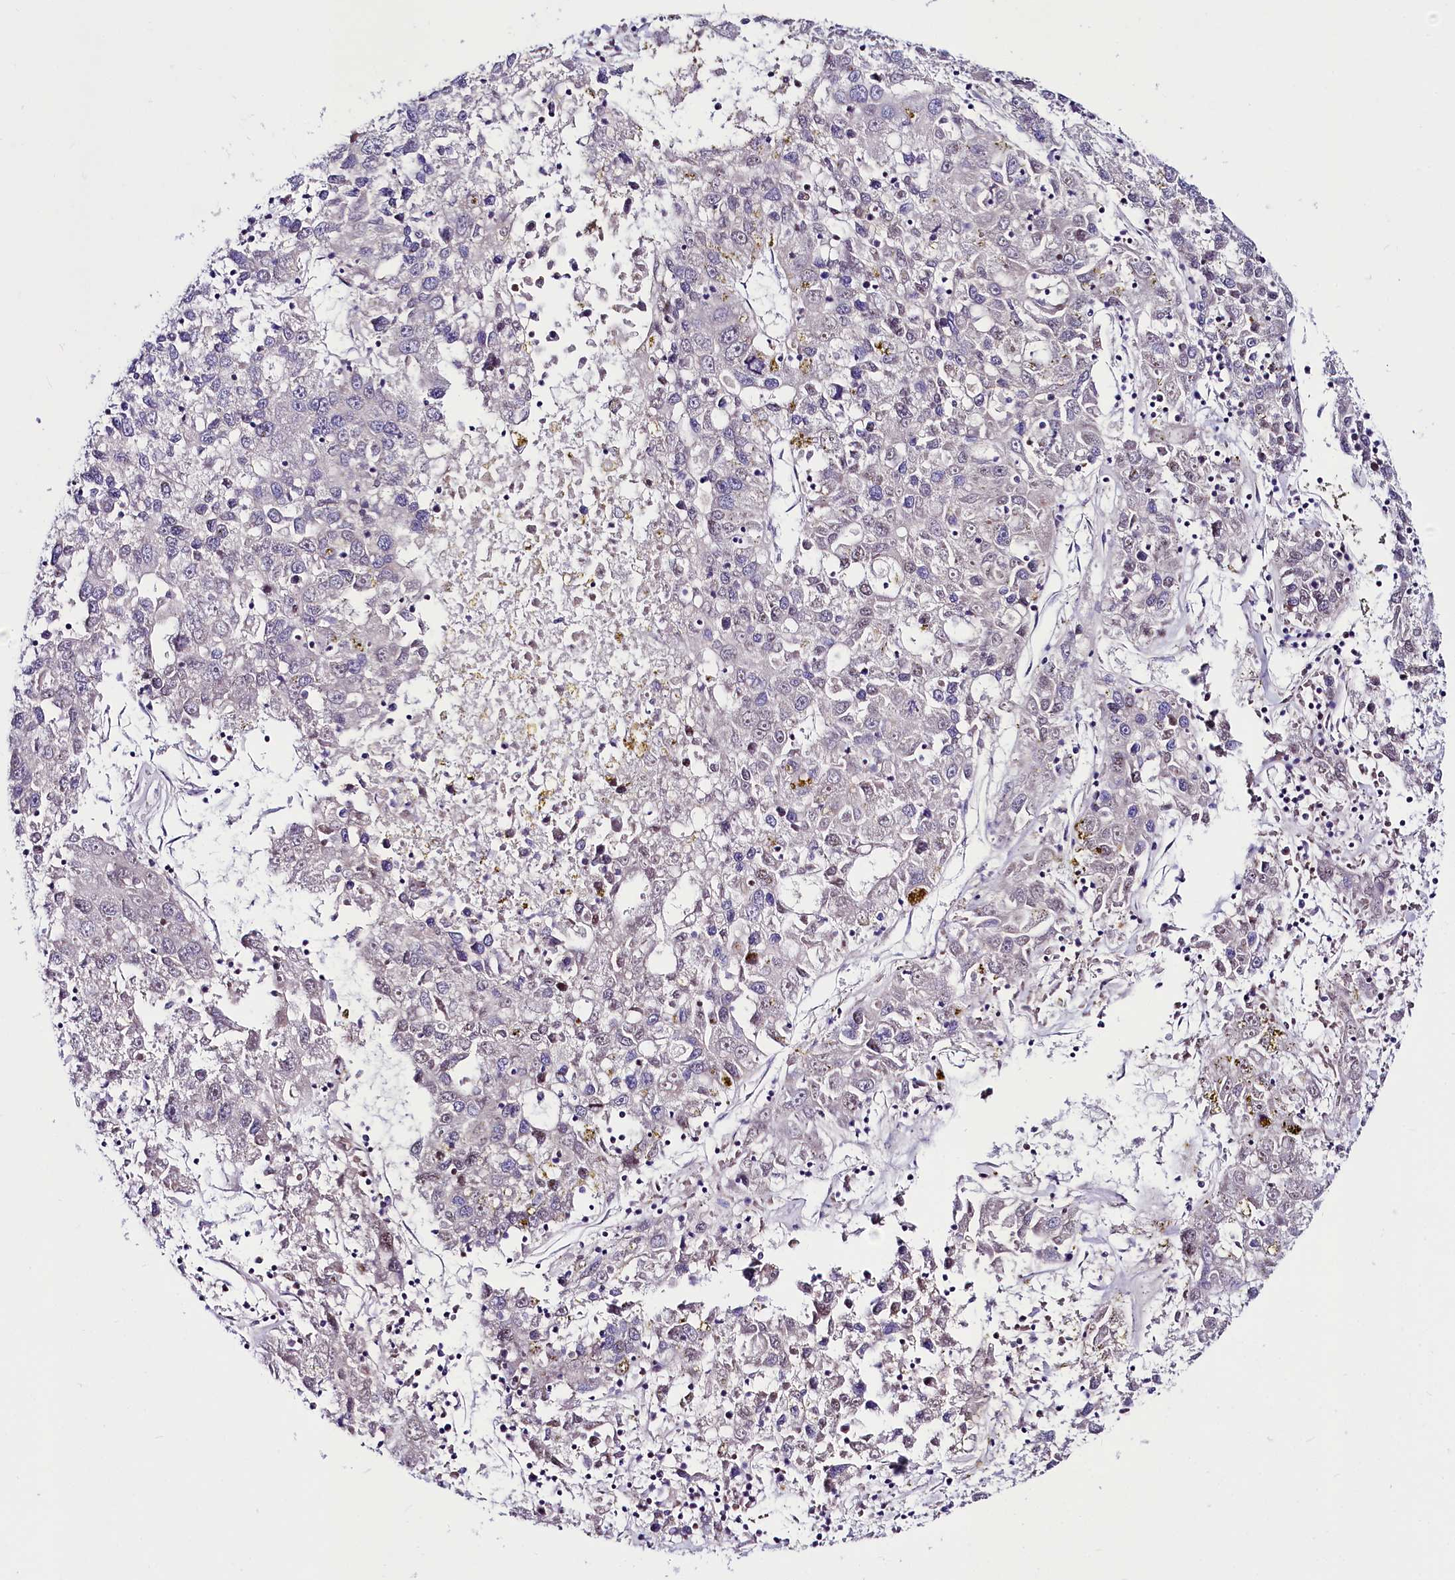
{"staining": {"intensity": "negative", "quantity": "none", "location": "none"}, "tissue": "liver cancer", "cell_type": "Tumor cells", "image_type": "cancer", "snomed": [{"axis": "morphology", "description": "Carcinoma, Hepatocellular, NOS"}, {"axis": "topography", "description": "Liver"}], "caption": "Tumor cells are negative for brown protein staining in hepatocellular carcinoma (liver).", "gene": "ABHD5", "patient": {"sex": "male", "age": 49}}